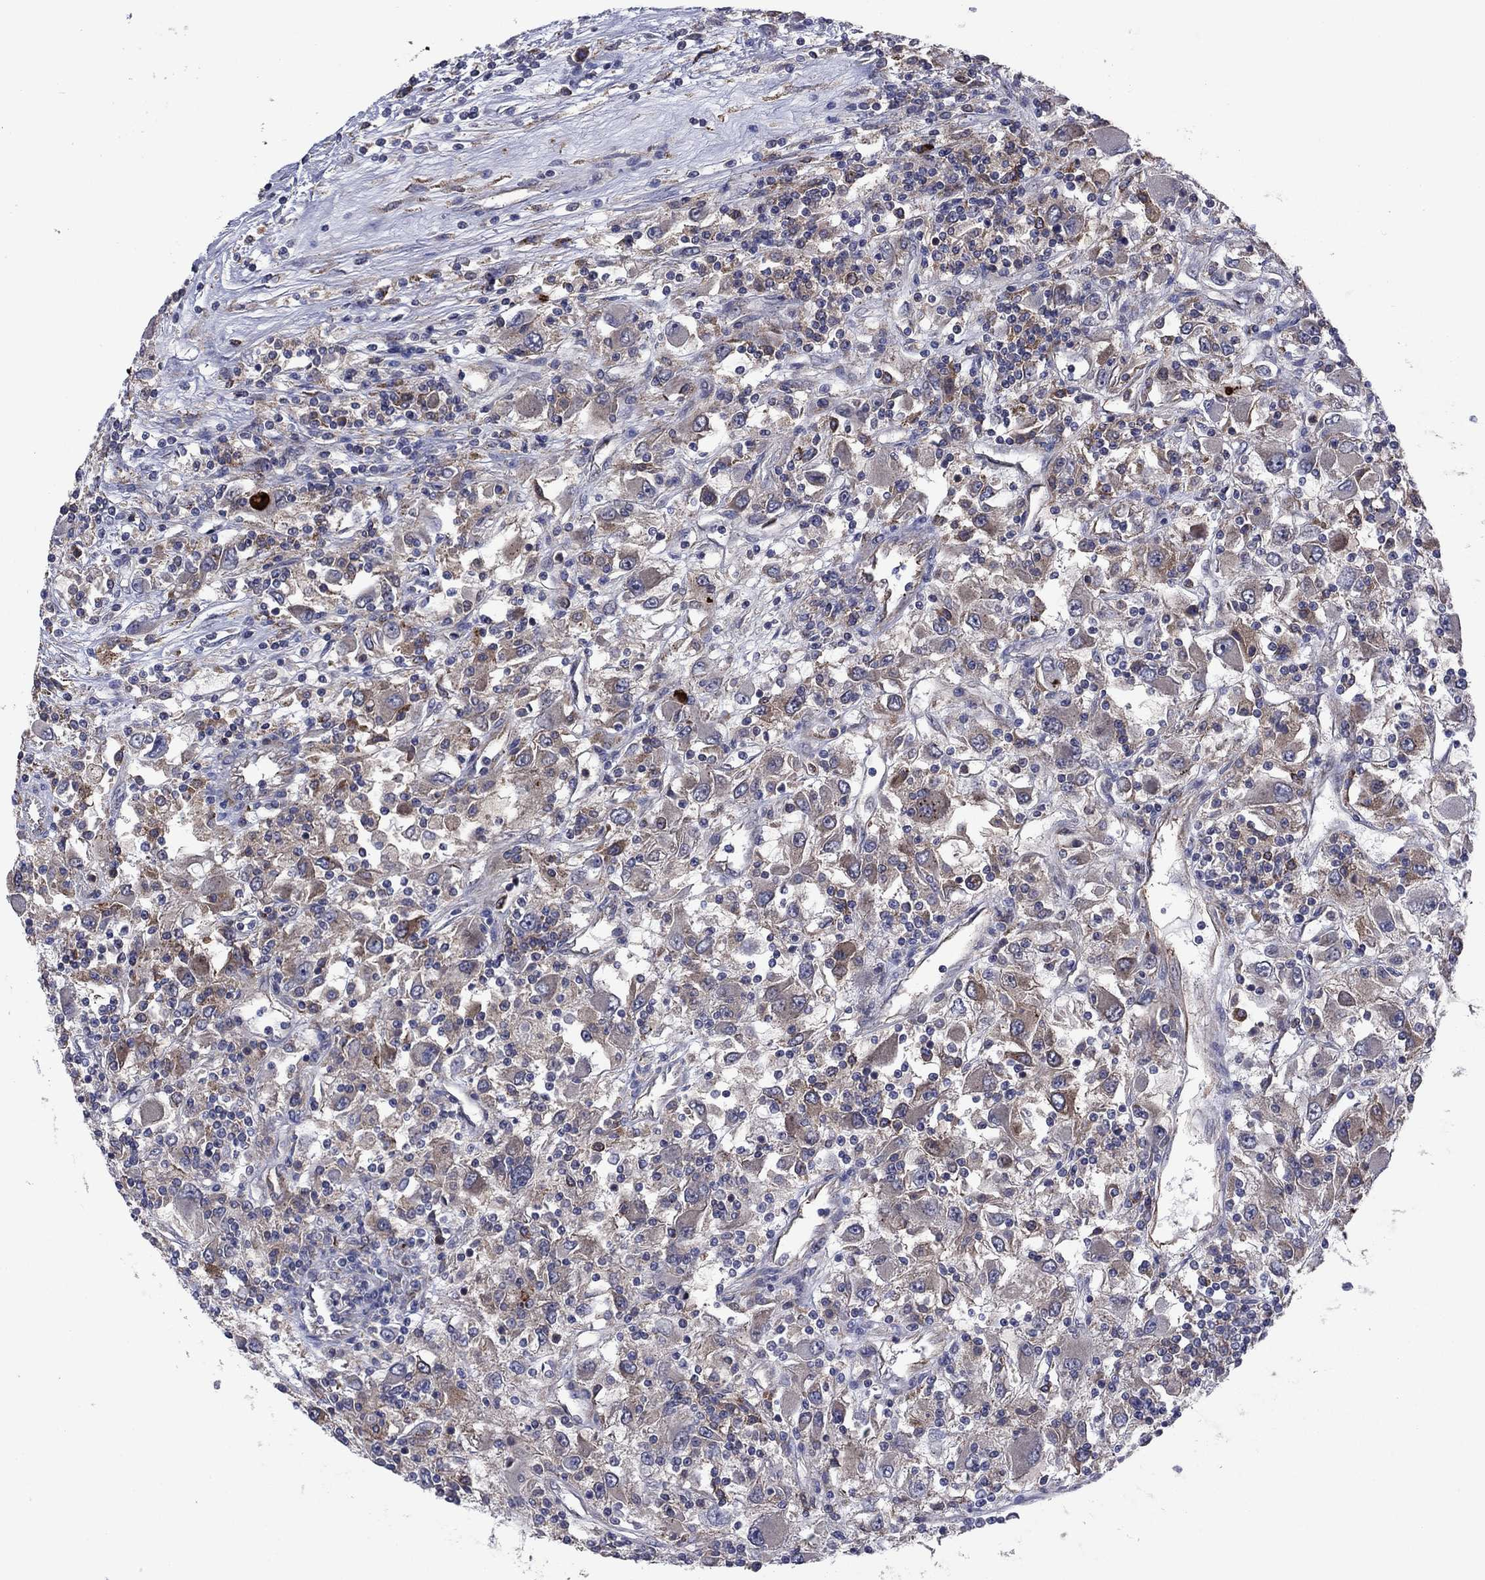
{"staining": {"intensity": "moderate", "quantity": "<25%", "location": "cytoplasmic/membranous"}, "tissue": "renal cancer", "cell_type": "Tumor cells", "image_type": "cancer", "snomed": [{"axis": "morphology", "description": "Adenocarcinoma, NOS"}, {"axis": "topography", "description": "Kidney"}], "caption": "A brown stain shows moderate cytoplasmic/membranous positivity of a protein in renal adenocarcinoma tumor cells.", "gene": "MEA1", "patient": {"sex": "female", "age": 67}}